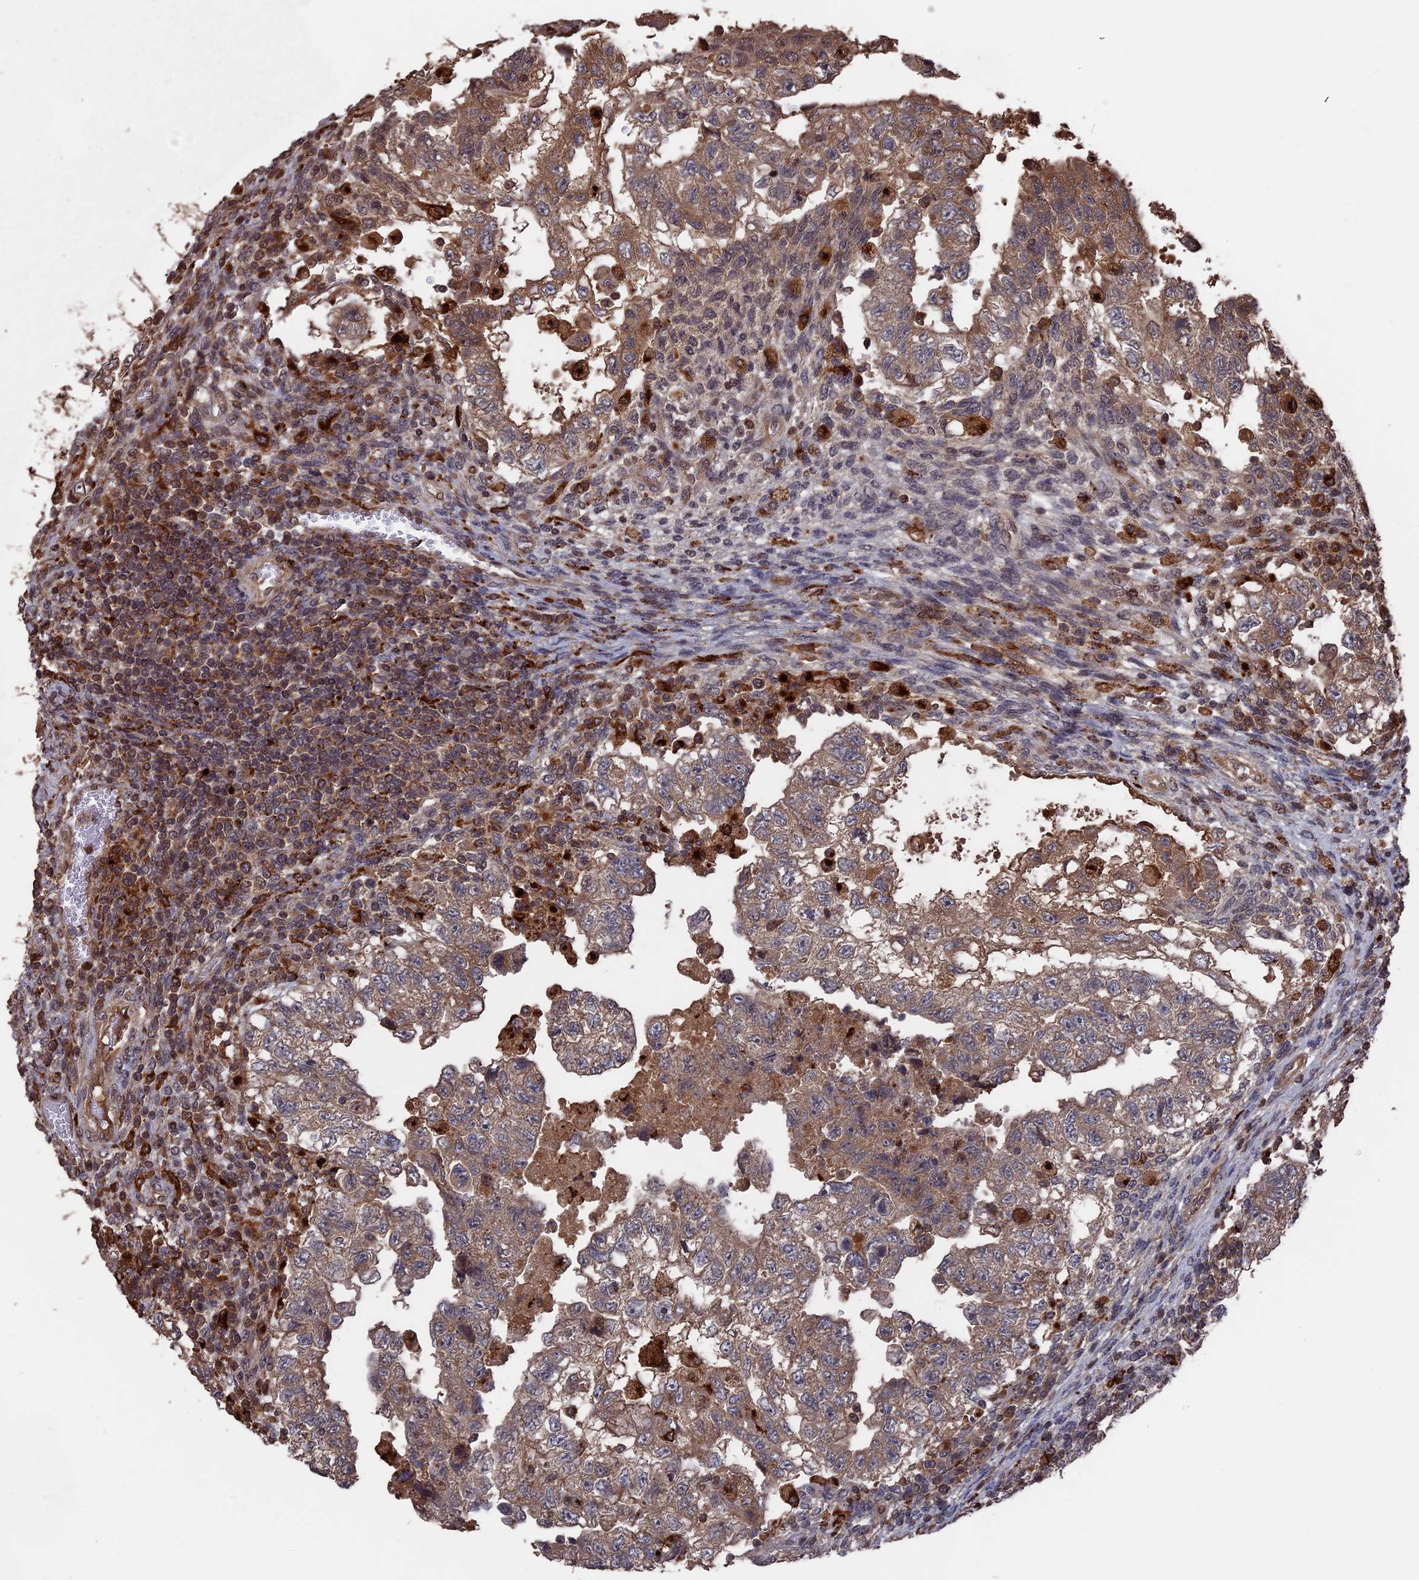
{"staining": {"intensity": "moderate", "quantity": ">75%", "location": "cytoplasmic/membranous"}, "tissue": "testis cancer", "cell_type": "Tumor cells", "image_type": "cancer", "snomed": [{"axis": "morphology", "description": "Carcinoma, Embryonal, NOS"}, {"axis": "topography", "description": "Testis"}], "caption": "The photomicrograph displays immunohistochemical staining of testis embryonal carcinoma. There is moderate cytoplasmic/membranous staining is appreciated in approximately >75% of tumor cells. (Brightfield microscopy of DAB IHC at high magnification).", "gene": "TELO2", "patient": {"sex": "male", "age": 36}}